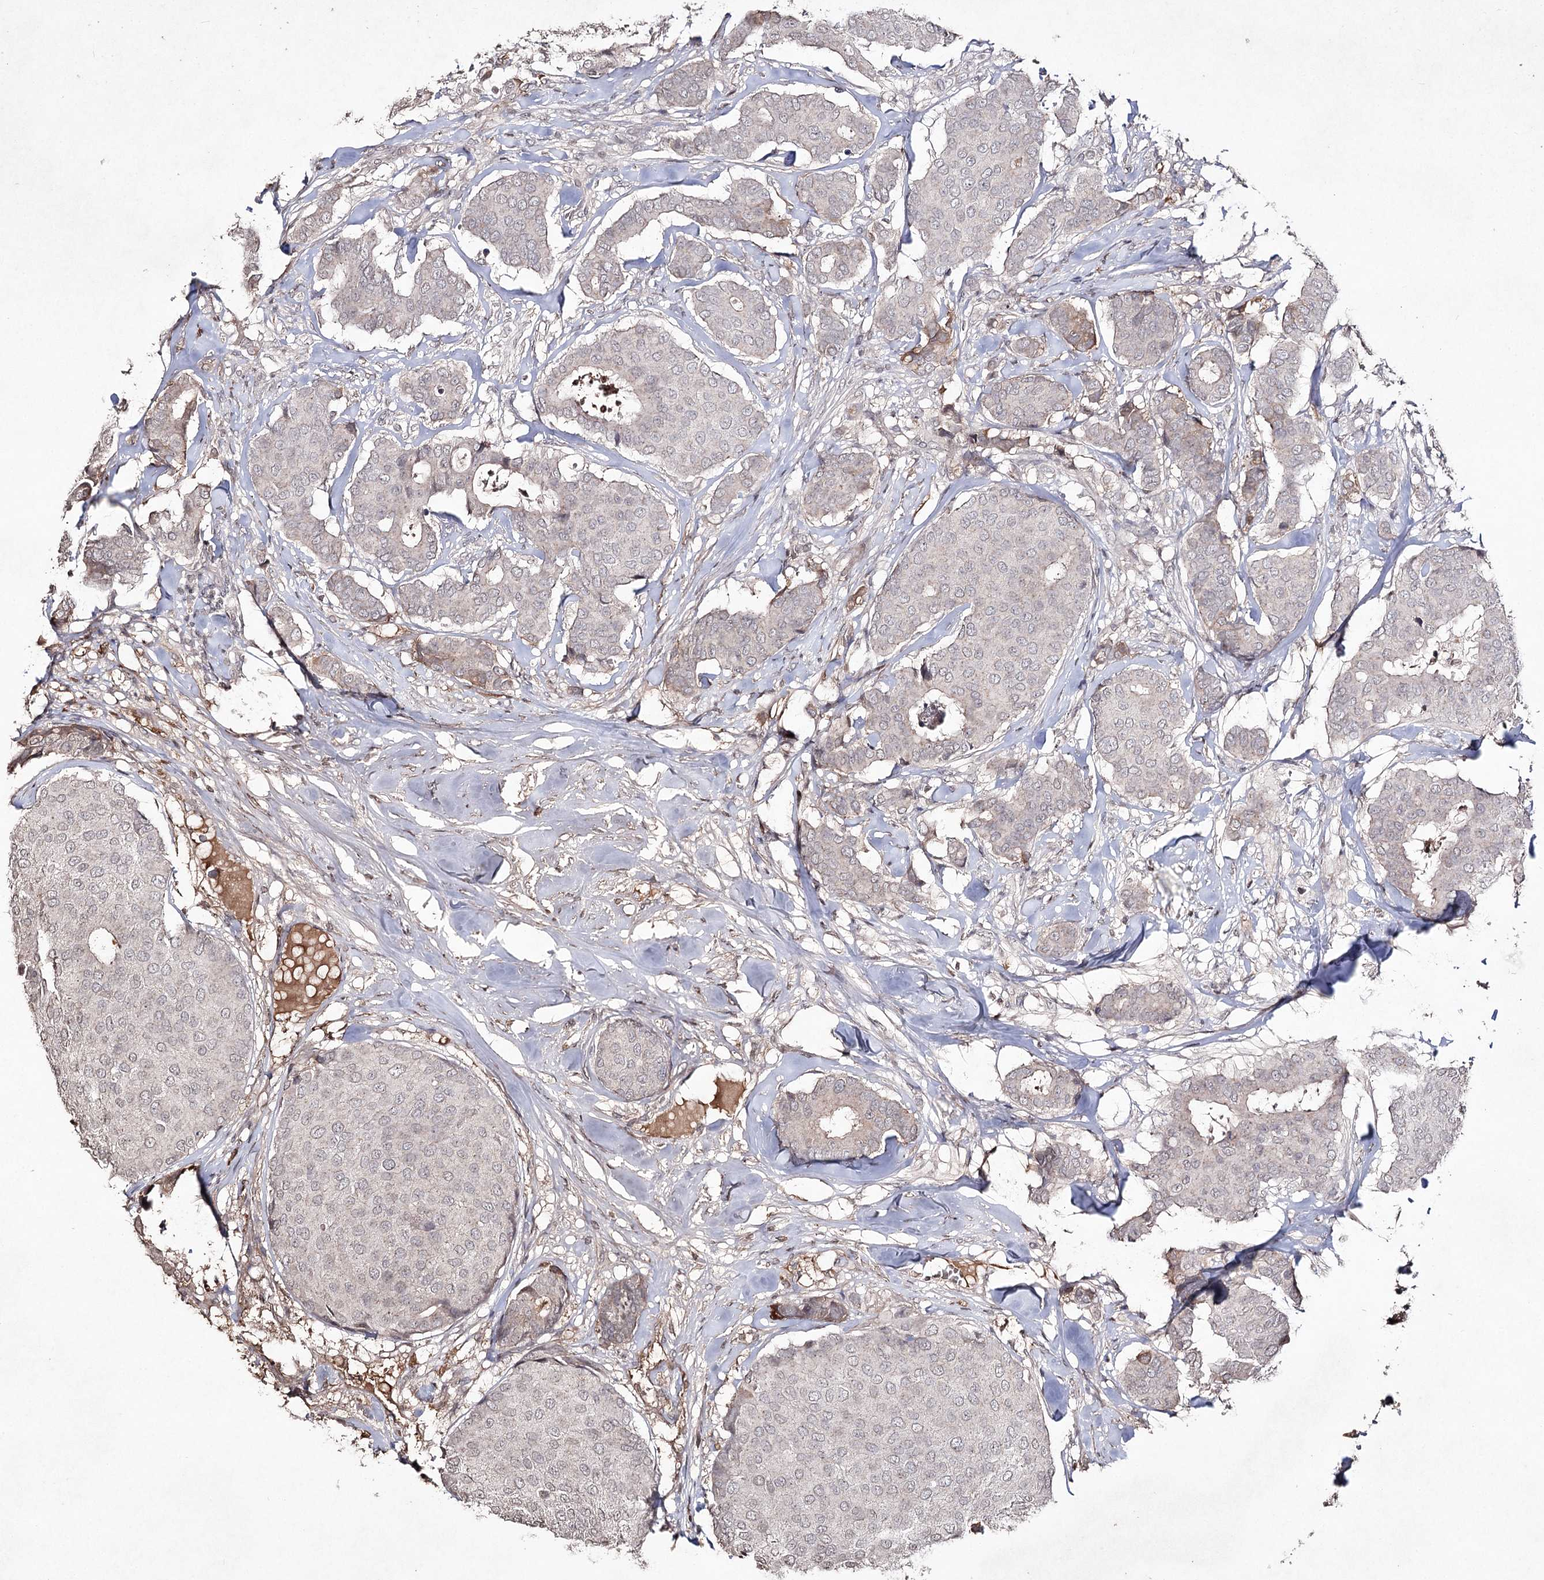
{"staining": {"intensity": "negative", "quantity": "none", "location": "none"}, "tissue": "breast cancer", "cell_type": "Tumor cells", "image_type": "cancer", "snomed": [{"axis": "morphology", "description": "Duct carcinoma"}, {"axis": "topography", "description": "Breast"}], "caption": "High magnification brightfield microscopy of breast cancer stained with DAB (brown) and counterstained with hematoxylin (blue): tumor cells show no significant positivity. (Brightfield microscopy of DAB immunohistochemistry at high magnification).", "gene": "SYNGR3", "patient": {"sex": "female", "age": 75}}